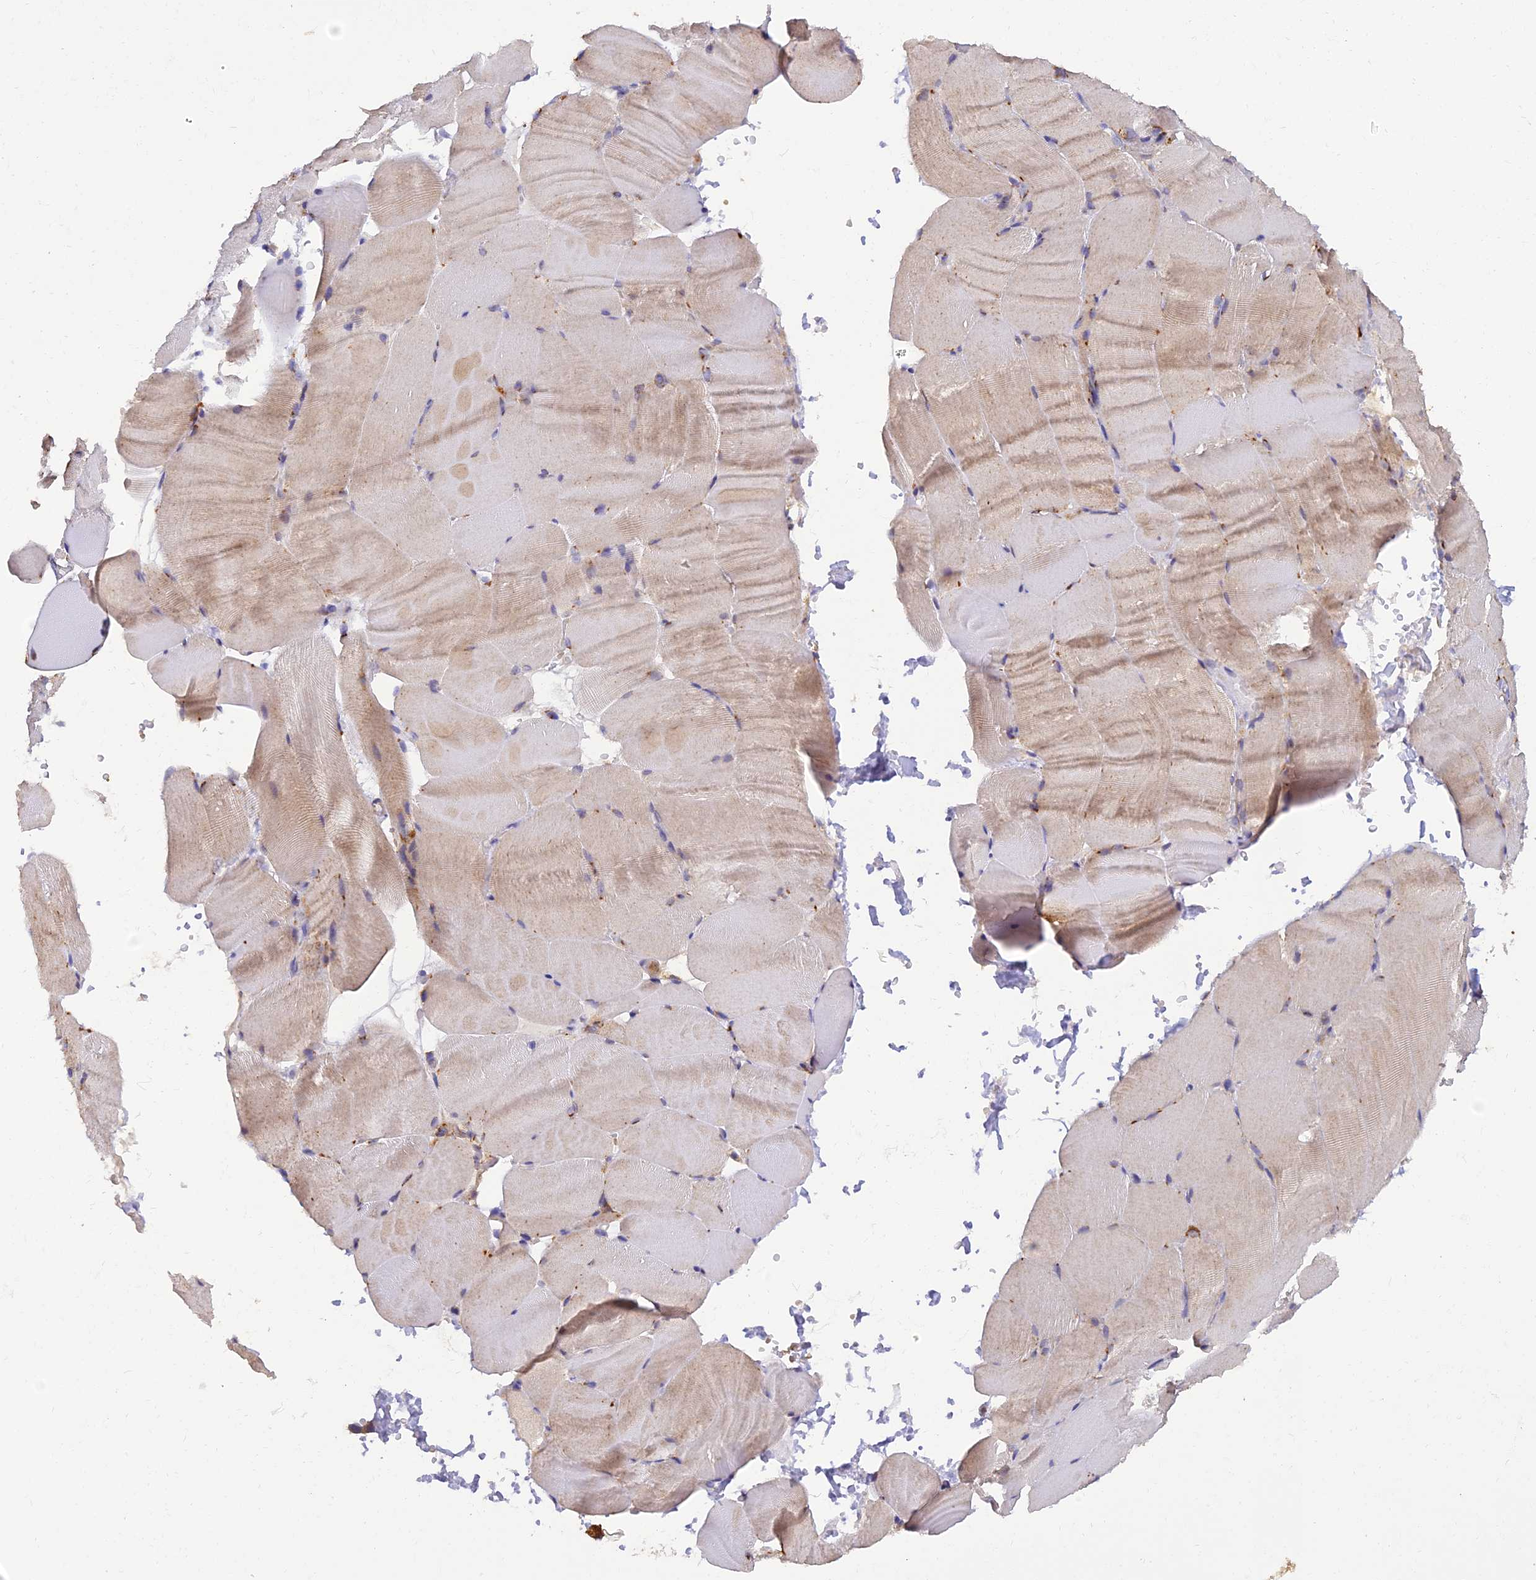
{"staining": {"intensity": "weak", "quantity": "<25%", "location": "cytoplasmic/membranous"}, "tissue": "skeletal muscle", "cell_type": "Myocytes", "image_type": "normal", "snomed": [{"axis": "morphology", "description": "Normal tissue, NOS"}, {"axis": "topography", "description": "Skeletal muscle"}, {"axis": "topography", "description": "Parathyroid gland"}], "caption": "IHC image of benign skeletal muscle stained for a protein (brown), which shows no expression in myocytes. Brightfield microscopy of IHC stained with DAB (brown) and hematoxylin (blue), captured at high magnification.", "gene": "ARL8A", "patient": {"sex": "female", "age": 37}}